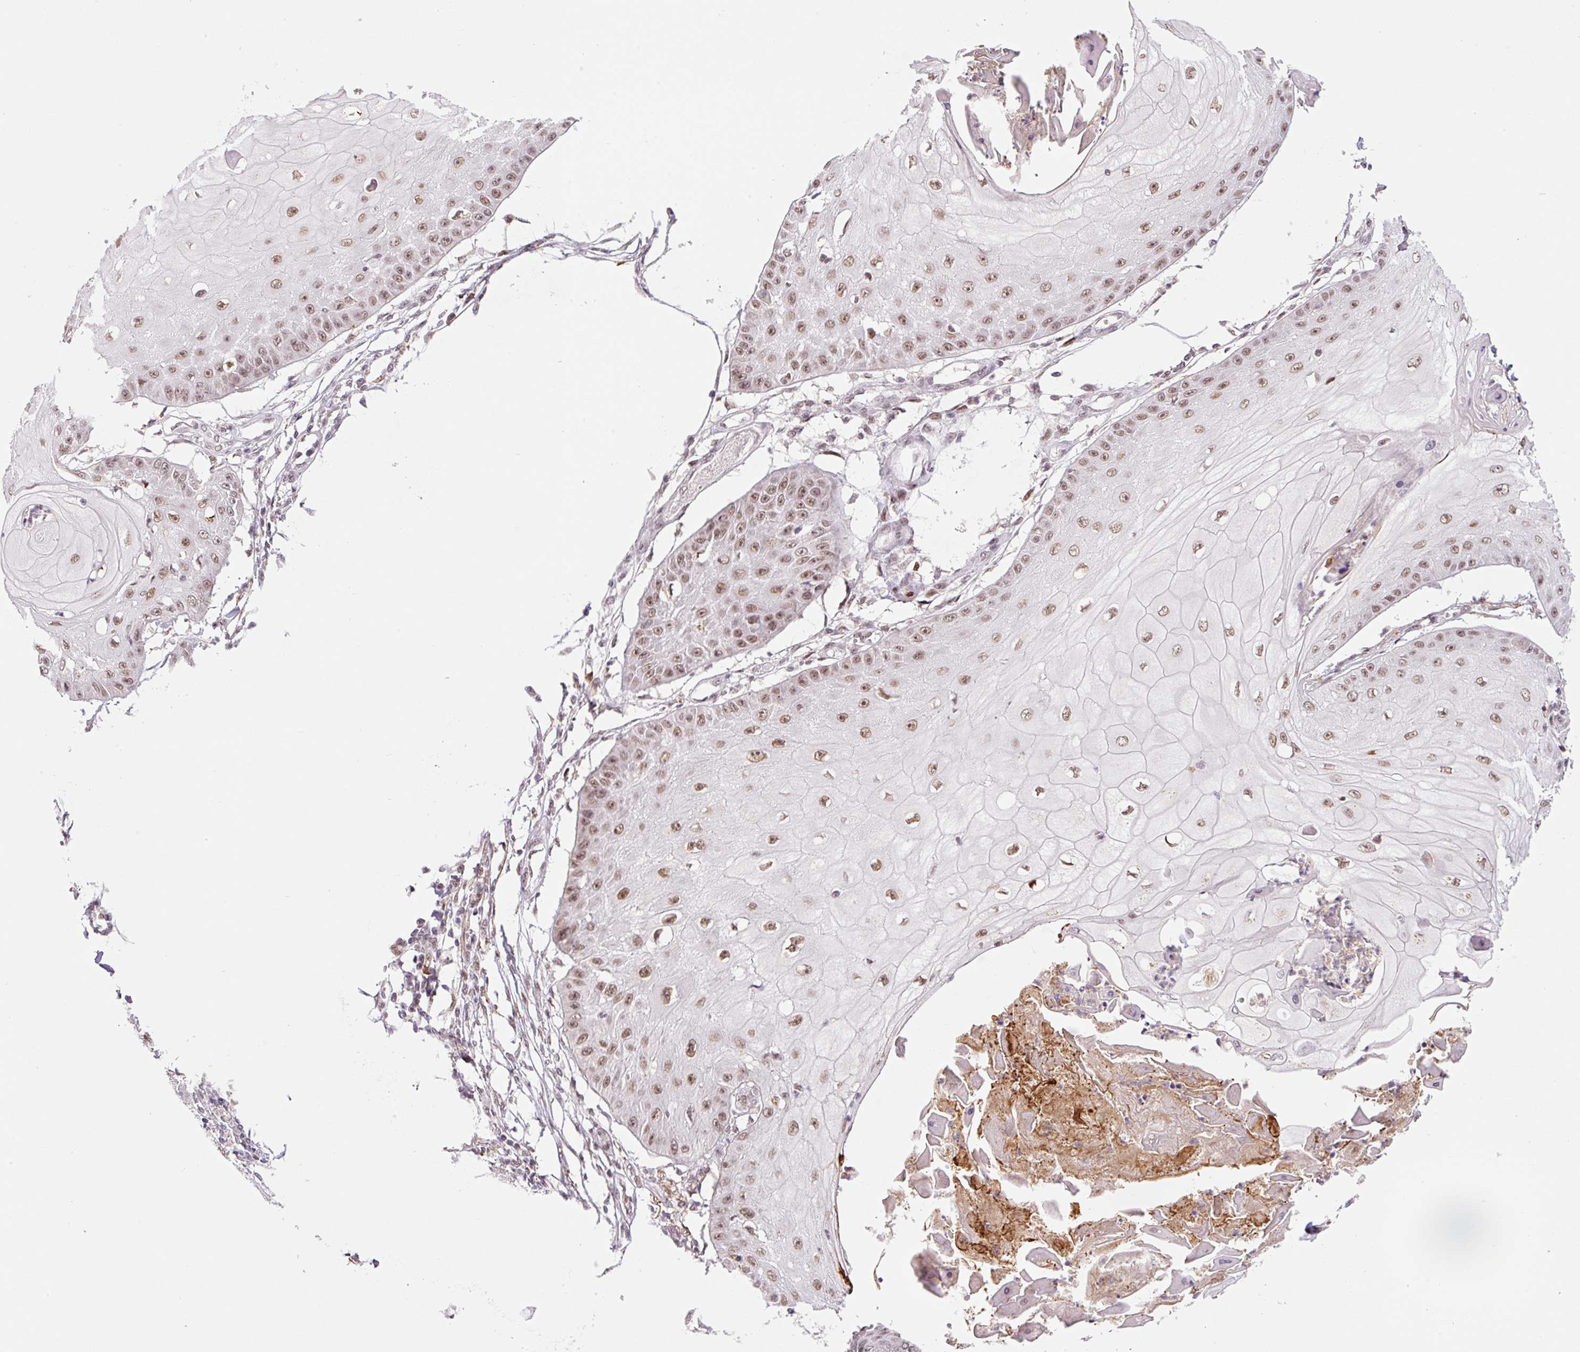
{"staining": {"intensity": "moderate", "quantity": ">75%", "location": "nuclear"}, "tissue": "skin cancer", "cell_type": "Tumor cells", "image_type": "cancer", "snomed": [{"axis": "morphology", "description": "Squamous cell carcinoma, NOS"}, {"axis": "topography", "description": "Skin"}], "caption": "About >75% of tumor cells in skin cancer show moderate nuclear protein expression as visualized by brown immunohistochemical staining.", "gene": "CCNL2", "patient": {"sex": "male", "age": 70}}